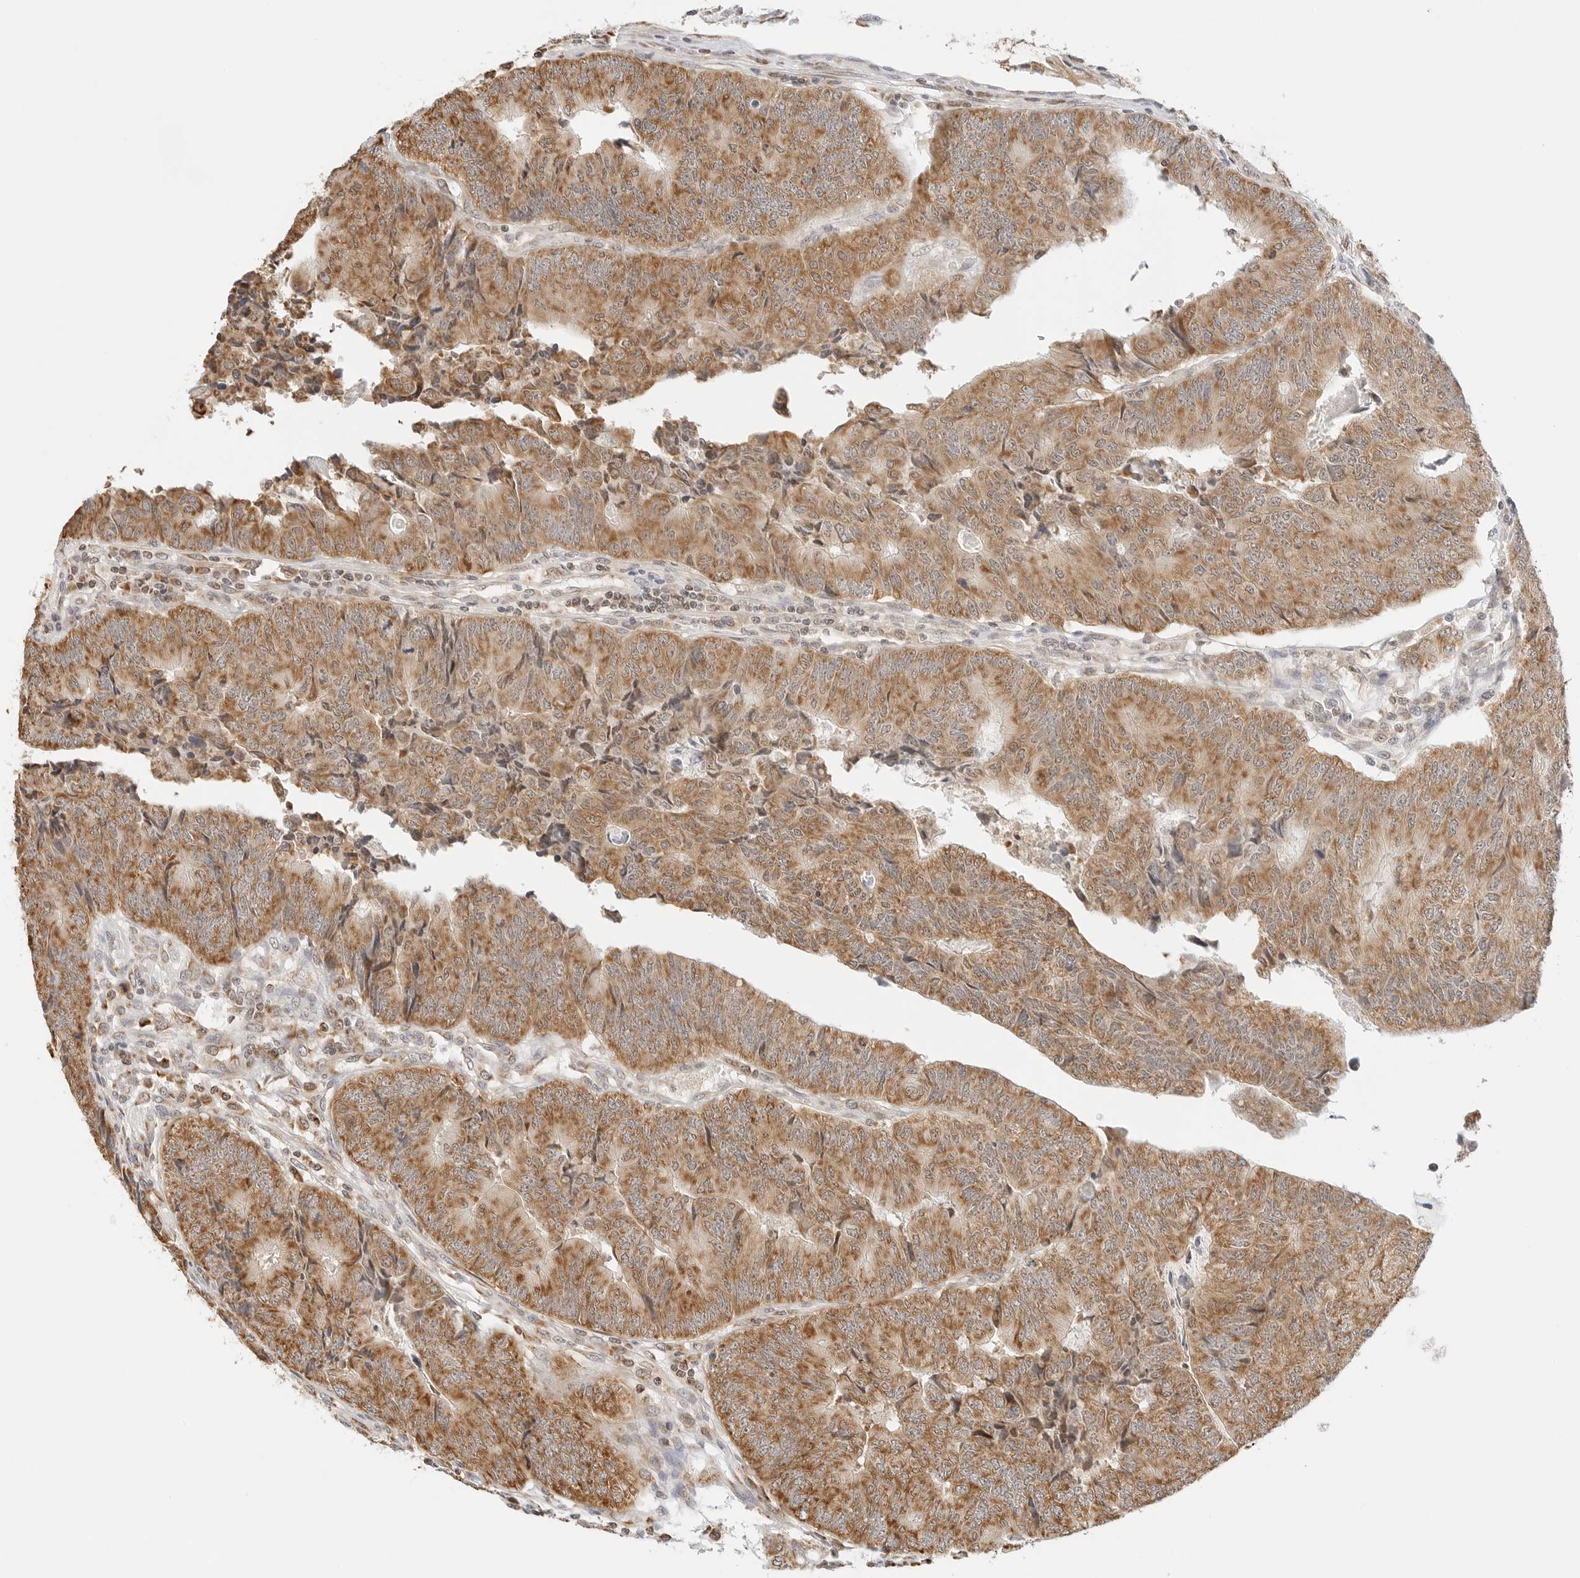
{"staining": {"intensity": "moderate", "quantity": ">75%", "location": "cytoplasmic/membranous"}, "tissue": "colorectal cancer", "cell_type": "Tumor cells", "image_type": "cancer", "snomed": [{"axis": "morphology", "description": "Adenocarcinoma, NOS"}, {"axis": "topography", "description": "Colon"}], "caption": "A brown stain highlights moderate cytoplasmic/membranous positivity of a protein in colorectal cancer (adenocarcinoma) tumor cells. Using DAB (brown) and hematoxylin (blue) stains, captured at high magnification using brightfield microscopy.", "gene": "ATL1", "patient": {"sex": "female", "age": 67}}